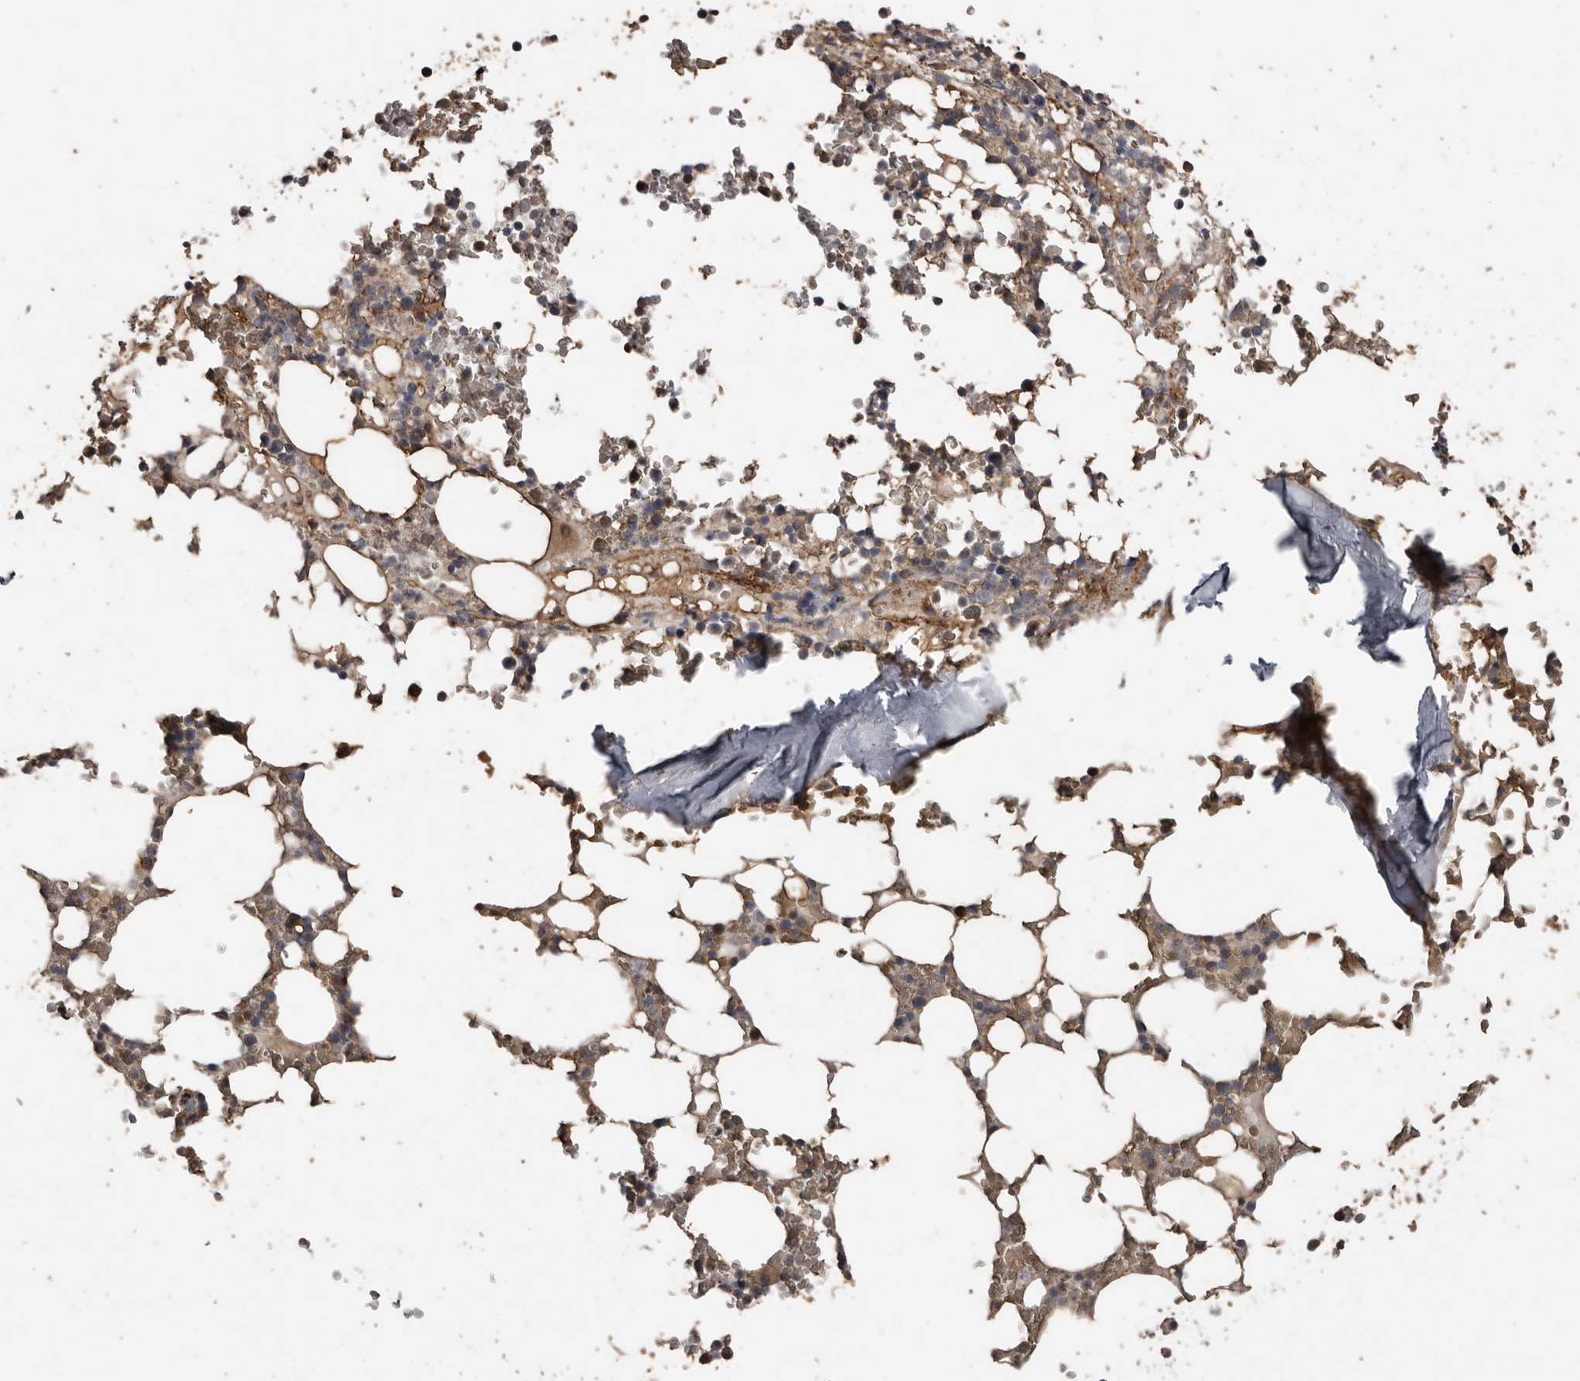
{"staining": {"intensity": "weak", "quantity": "25%-75%", "location": "cytoplasmic/membranous"}, "tissue": "bone marrow", "cell_type": "Hematopoietic cells", "image_type": "normal", "snomed": [{"axis": "morphology", "description": "Normal tissue, NOS"}, {"axis": "topography", "description": "Bone marrow"}], "caption": "The histopathology image demonstrates a brown stain indicating the presence of a protein in the cytoplasmic/membranous of hematopoietic cells in bone marrow. (brown staining indicates protein expression, while blue staining denotes nuclei).", "gene": "RANBP17", "patient": {"sex": "male", "age": 58}}